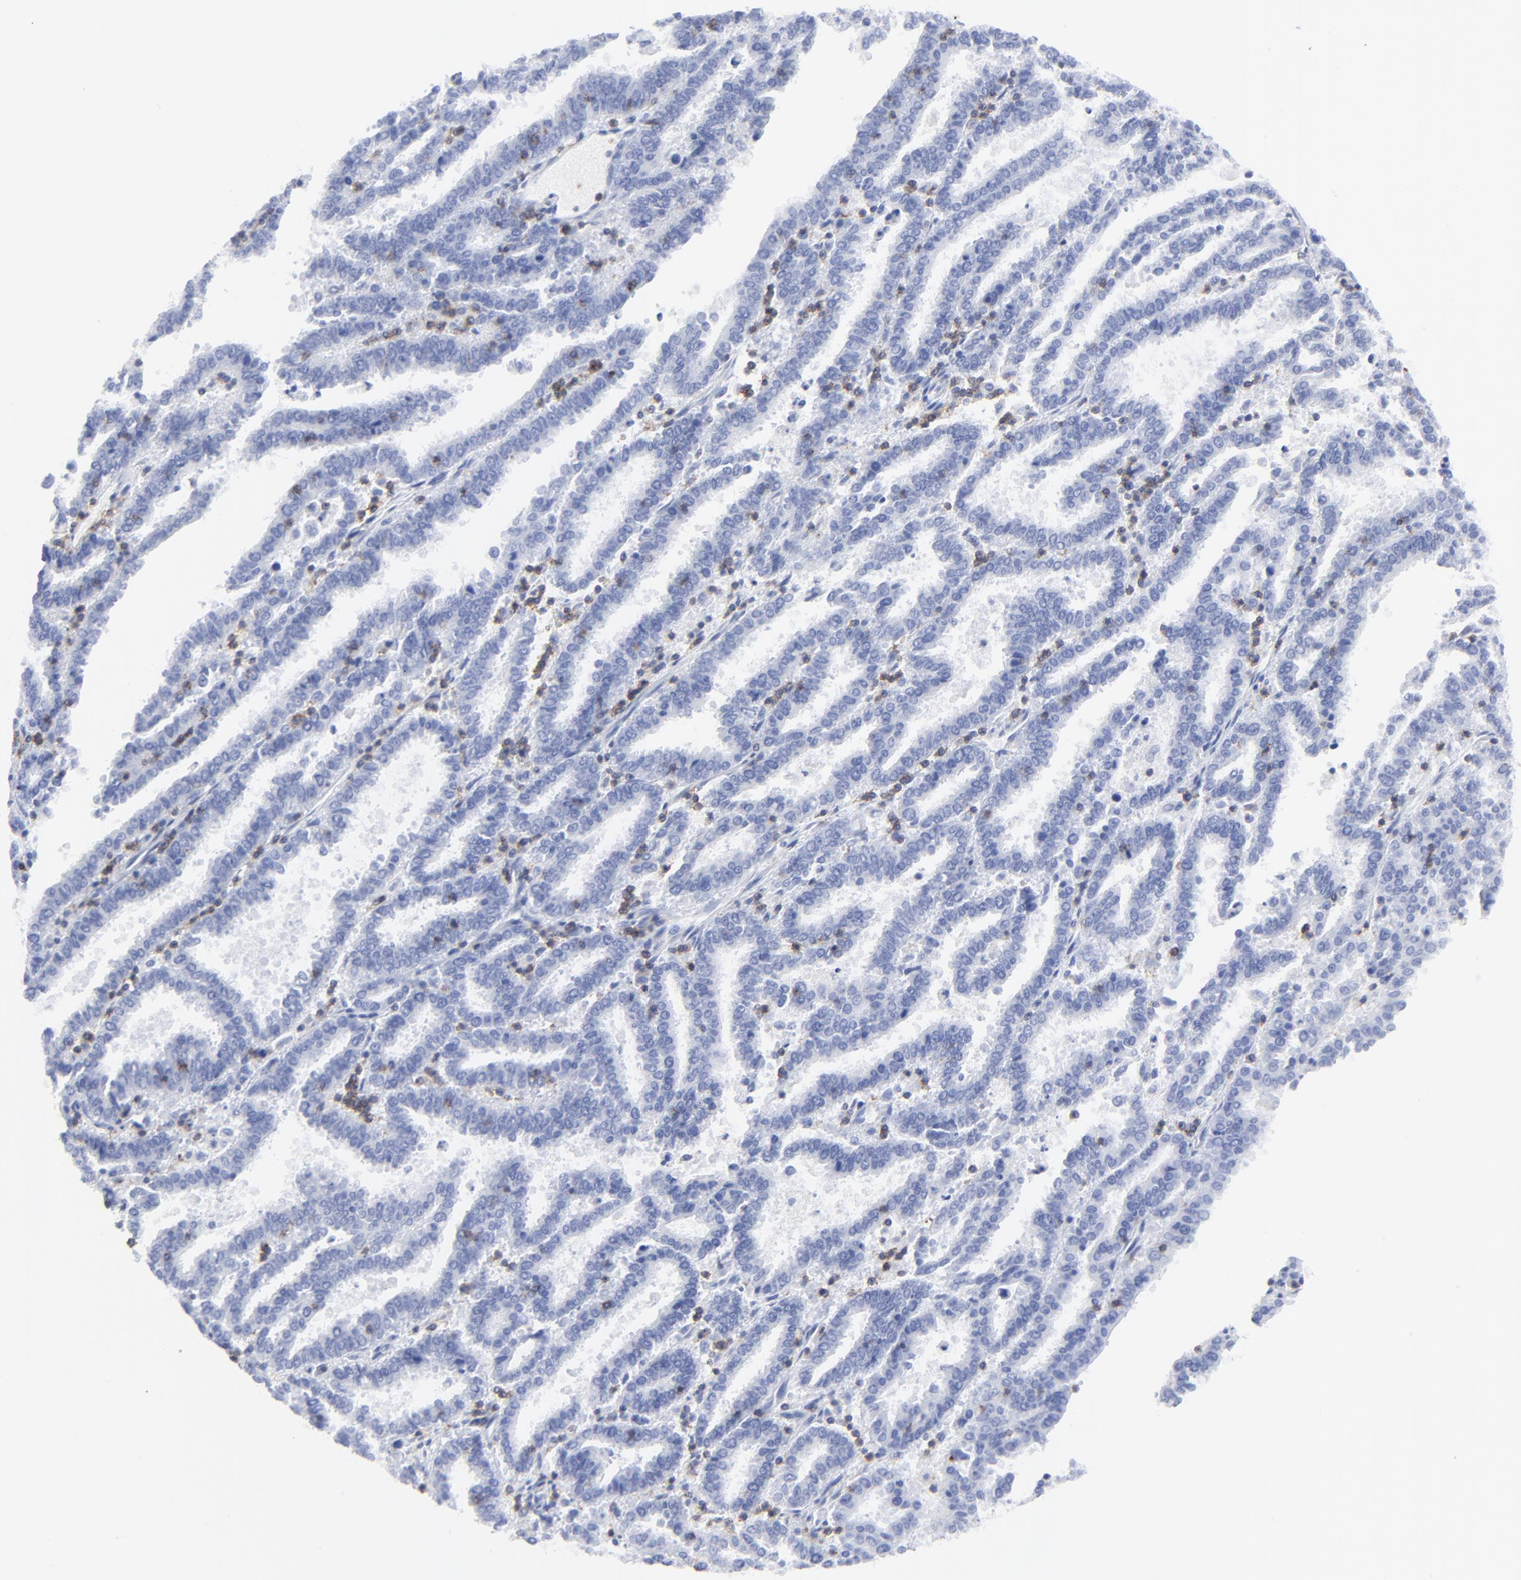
{"staining": {"intensity": "negative", "quantity": "none", "location": "none"}, "tissue": "endometrial cancer", "cell_type": "Tumor cells", "image_type": "cancer", "snomed": [{"axis": "morphology", "description": "Adenocarcinoma, NOS"}, {"axis": "topography", "description": "Uterus"}], "caption": "Micrograph shows no protein positivity in tumor cells of adenocarcinoma (endometrial) tissue. (DAB (3,3'-diaminobenzidine) immunohistochemistry (IHC), high magnification).", "gene": "LCK", "patient": {"sex": "female", "age": 83}}